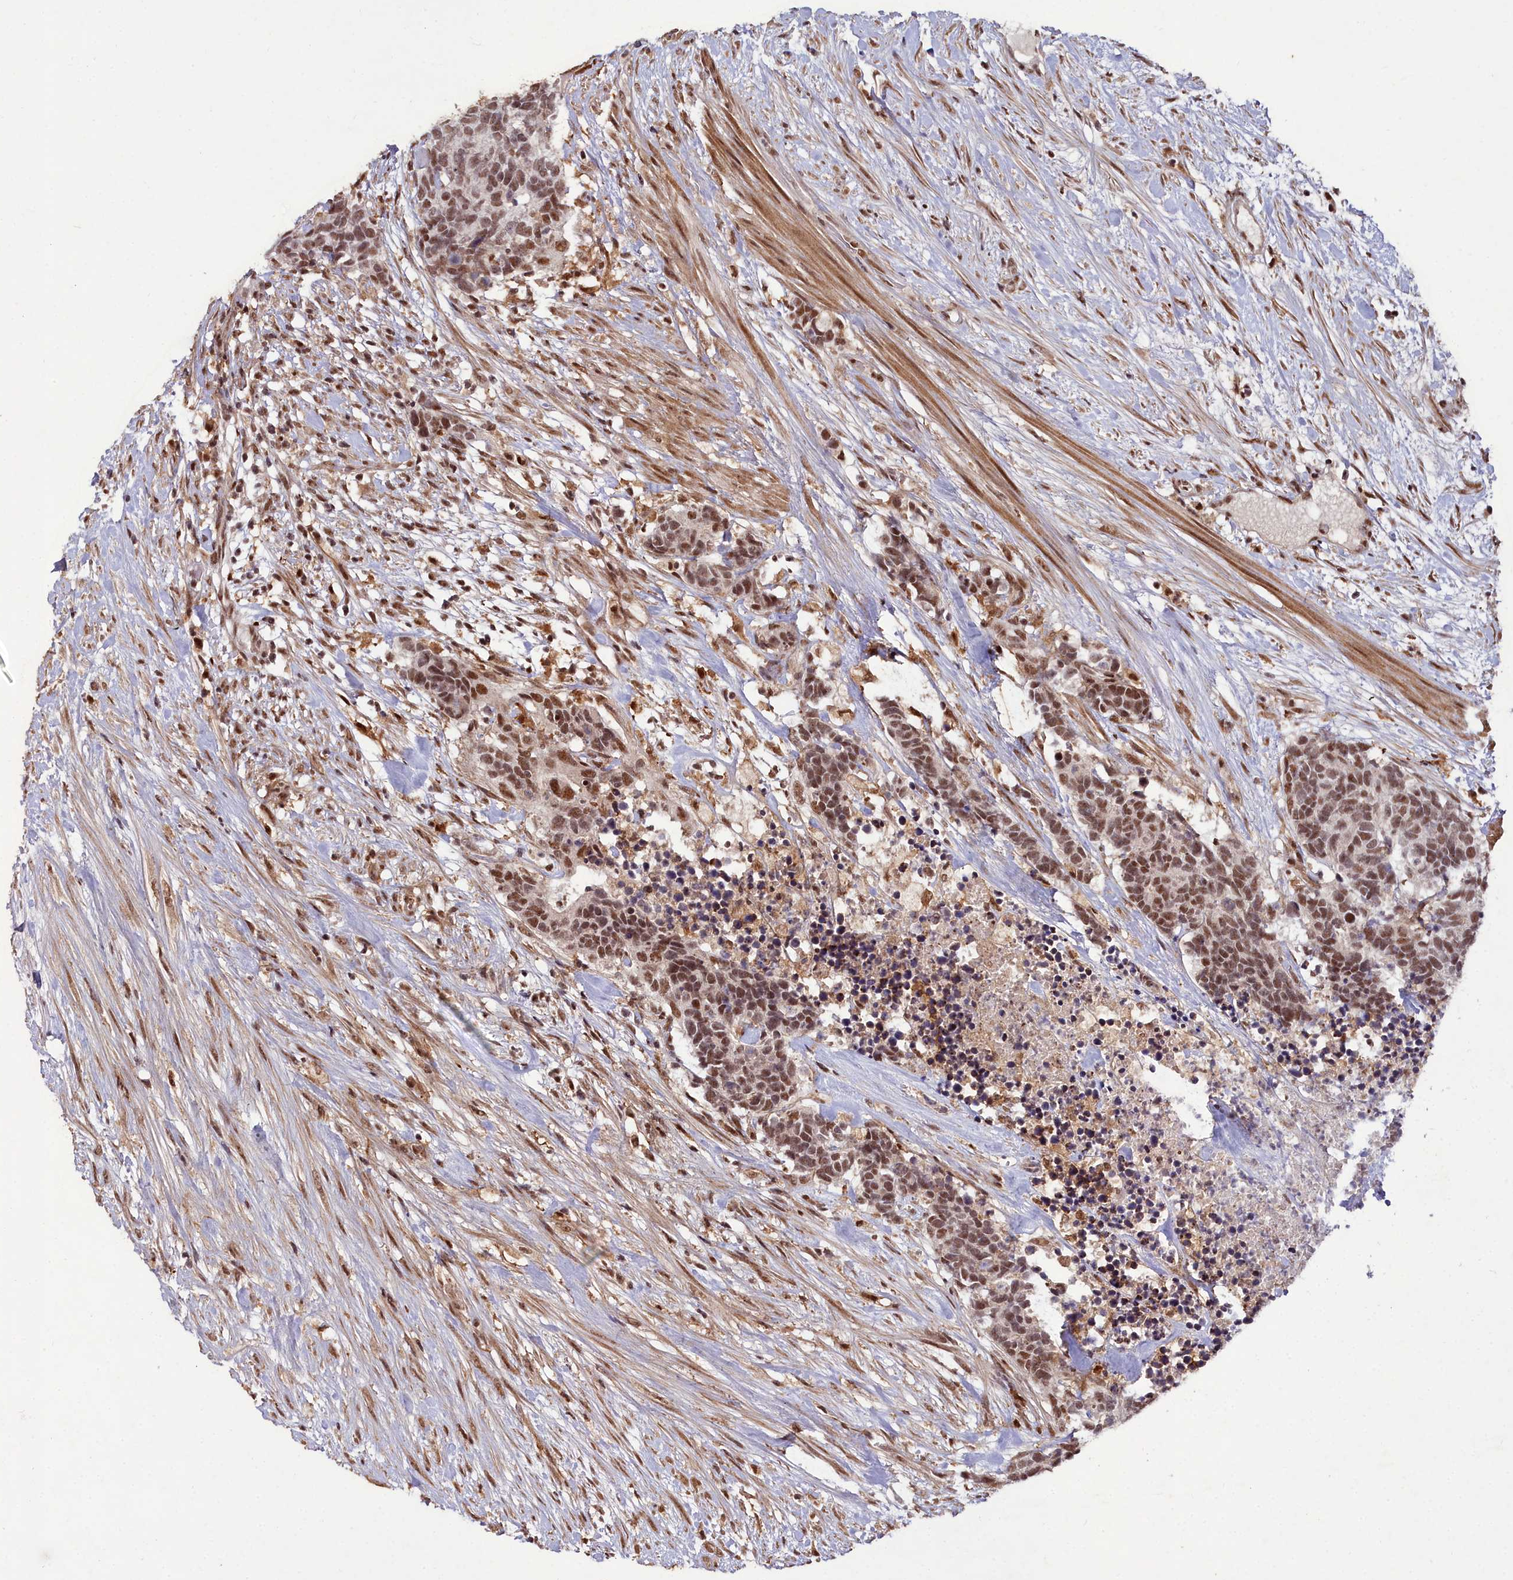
{"staining": {"intensity": "moderate", "quantity": ">75%", "location": "nuclear"}, "tissue": "carcinoid", "cell_type": "Tumor cells", "image_type": "cancer", "snomed": [{"axis": "morphology", "description": "Carcinoma, NOS"}, {"axis": "morphology", "description": "Carcinoid, malignant, NOS"}, {"axis": "topography", "description": "Prostate"}], "caption": "Human carcinoid stained for a protein (brown) reveals moderate nuclear positive positivity in about >75% of tumor cells.", "gene": "CXXC1", "patient": {"sex": "male", "age": 57}}